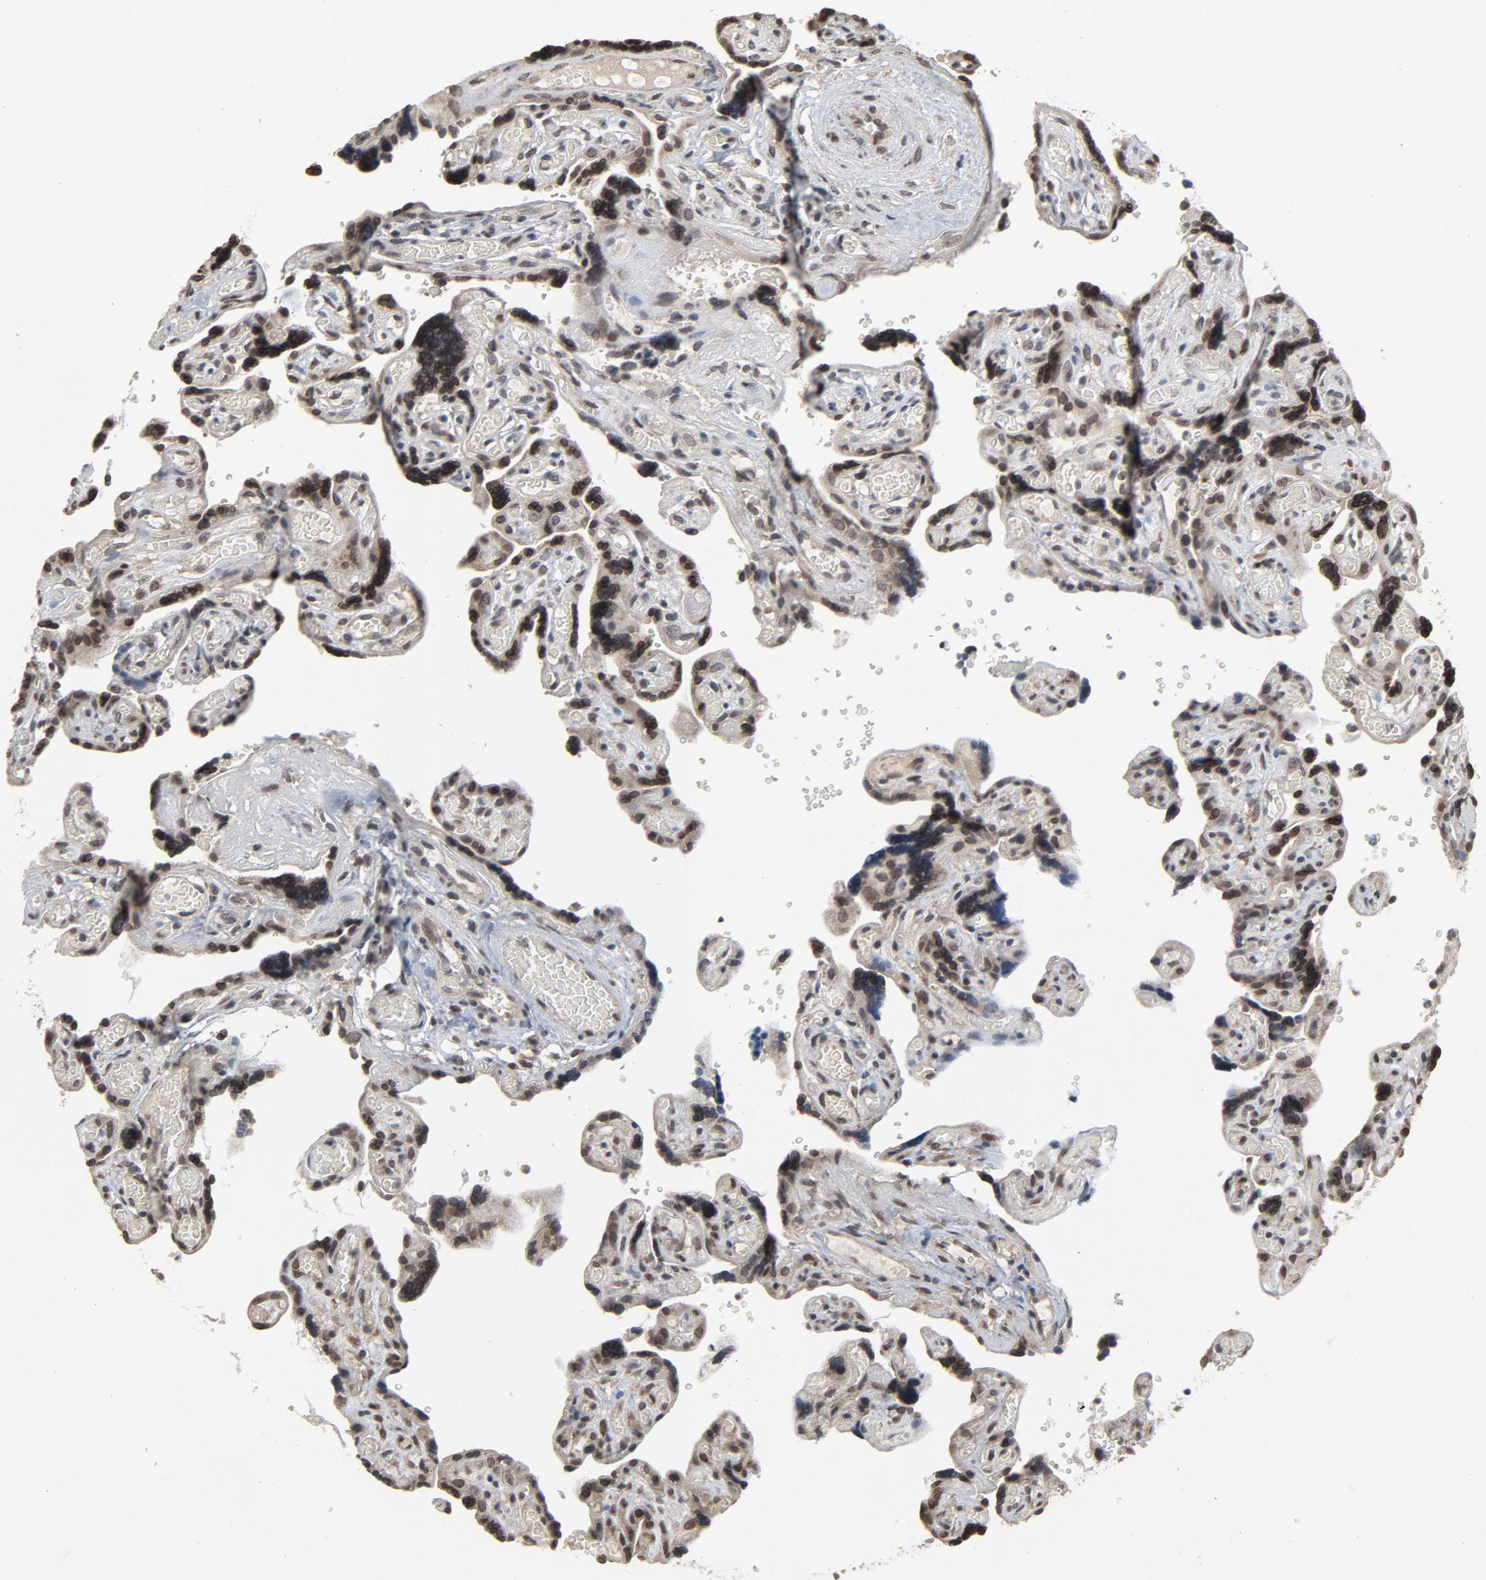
{"staining": {"intensity": "moderate", "quantity": ">75%", "location": "cytoplasmic/membranous,nuclear"}, "tissue": "placenta", "cell_type": "Decidual cells", "image_type": "normal", "snomed": [{"axis": "morphology", "description": "Normal tissue, NOS"}, {"axis": "topography", "description": "Placenta"}], "caption": "Immunohistochemical staining of unremarkable human placenta demonstrates >75% levels of moderate cytoplasmic/membranous,nuclear protein staining in about >75% of decidual cells.", "gene": "POM121", "patient": {"sex": "female", "age": 30}}